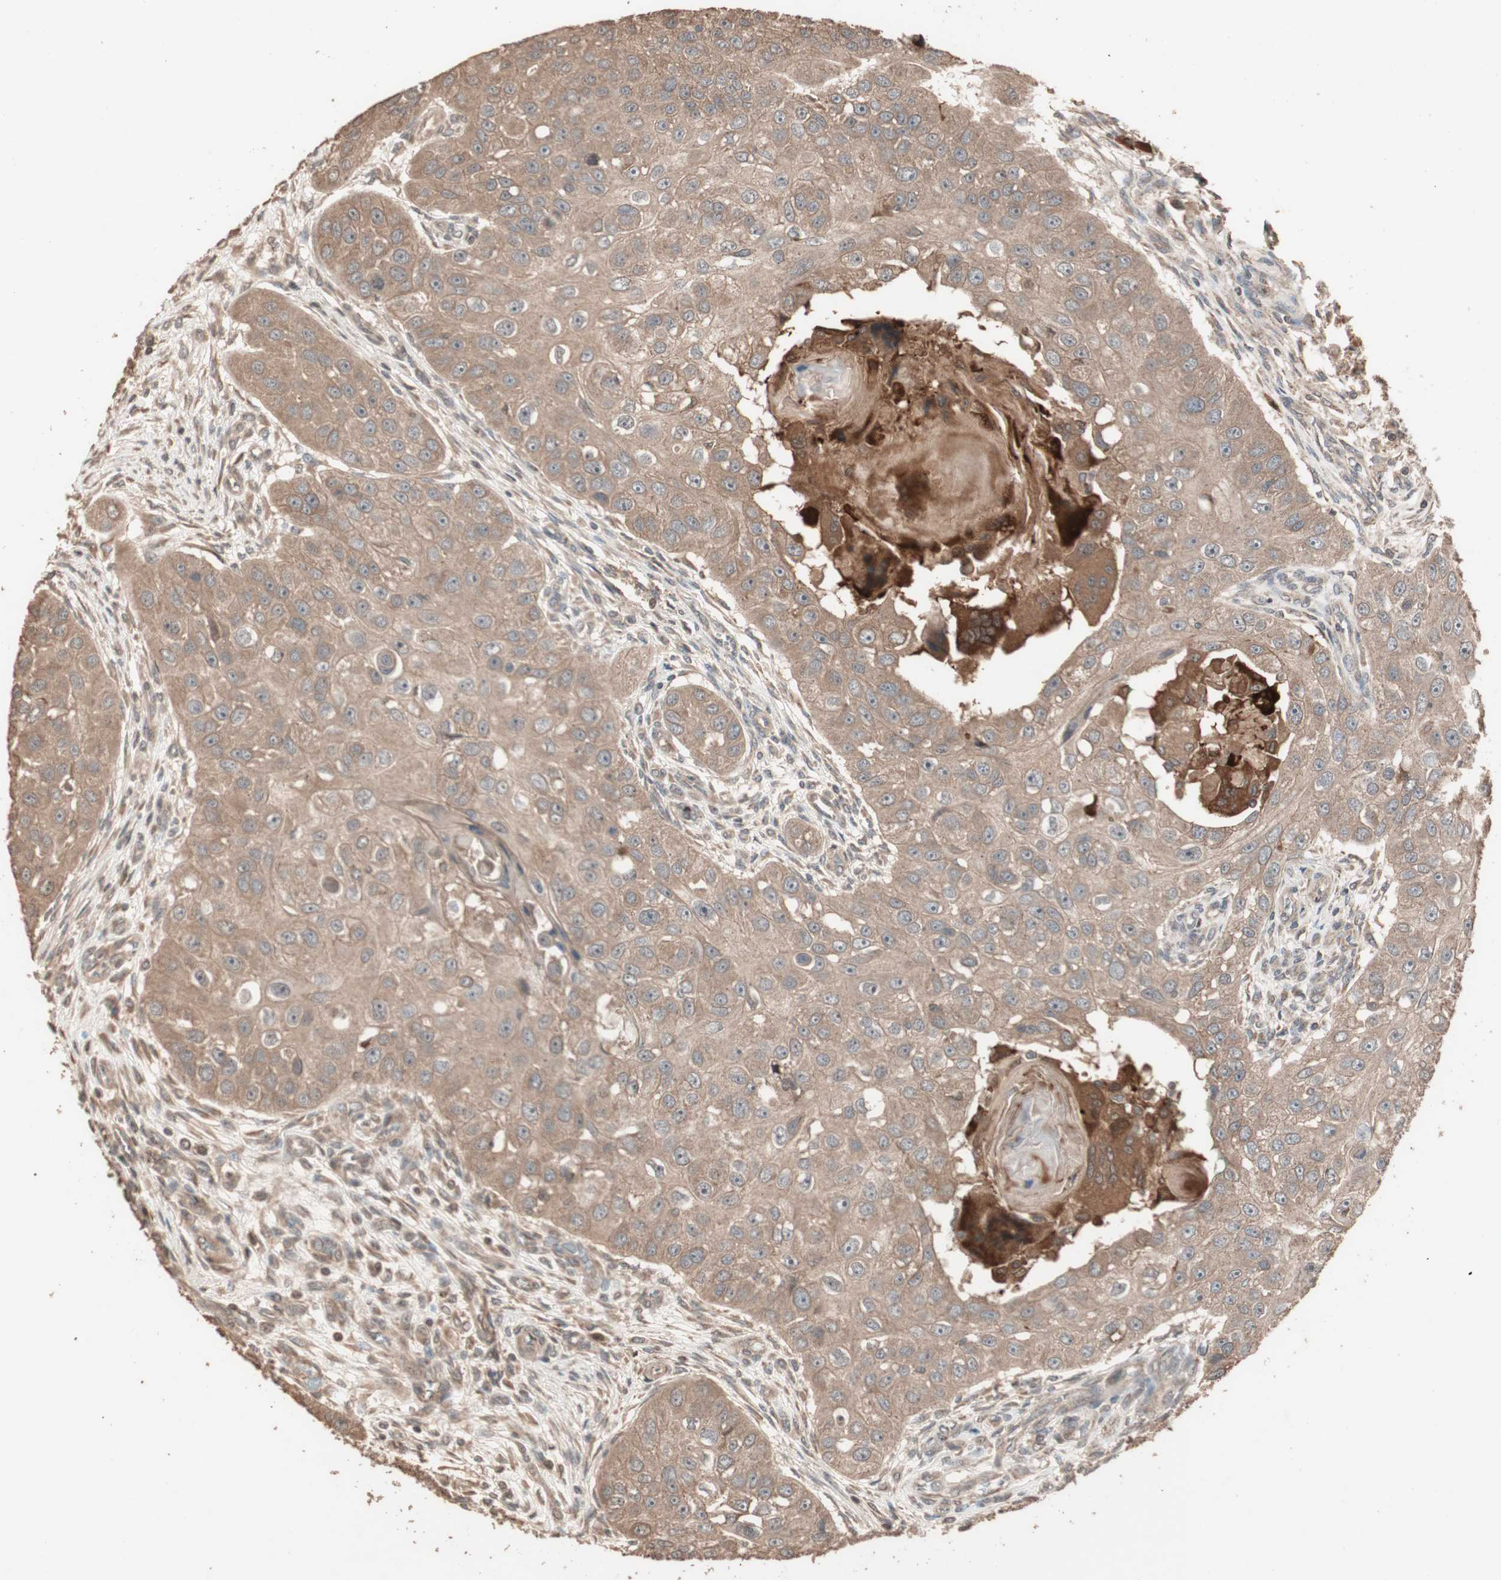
{"staining": {"intensity": "moderate", "quantity": ">75%", "location": "cytoplasmic/membranous"}, "tissue": "head and neck cancer", "cell_type": "Tumor cells", "image_type": "cancer", "snomed": [{"axis": "morphology", "description": "Normal tissue, NOS"}, {"axis": "morphology", "description": "Squamous cell carcinoma, NOS"}, {"axis": "topography", "description": "Skeletal muscle"}, {"axis": "topography", "description": "Head-Neck"}], "caption": "The immunohistochemical stain highlights moderate cytoplasmic/membranous staining in tumor cells of squamous cell carcinoma (head and neck) tissue.", "gene": "USP20", "patient": {"sex": "male", "age": 51}}